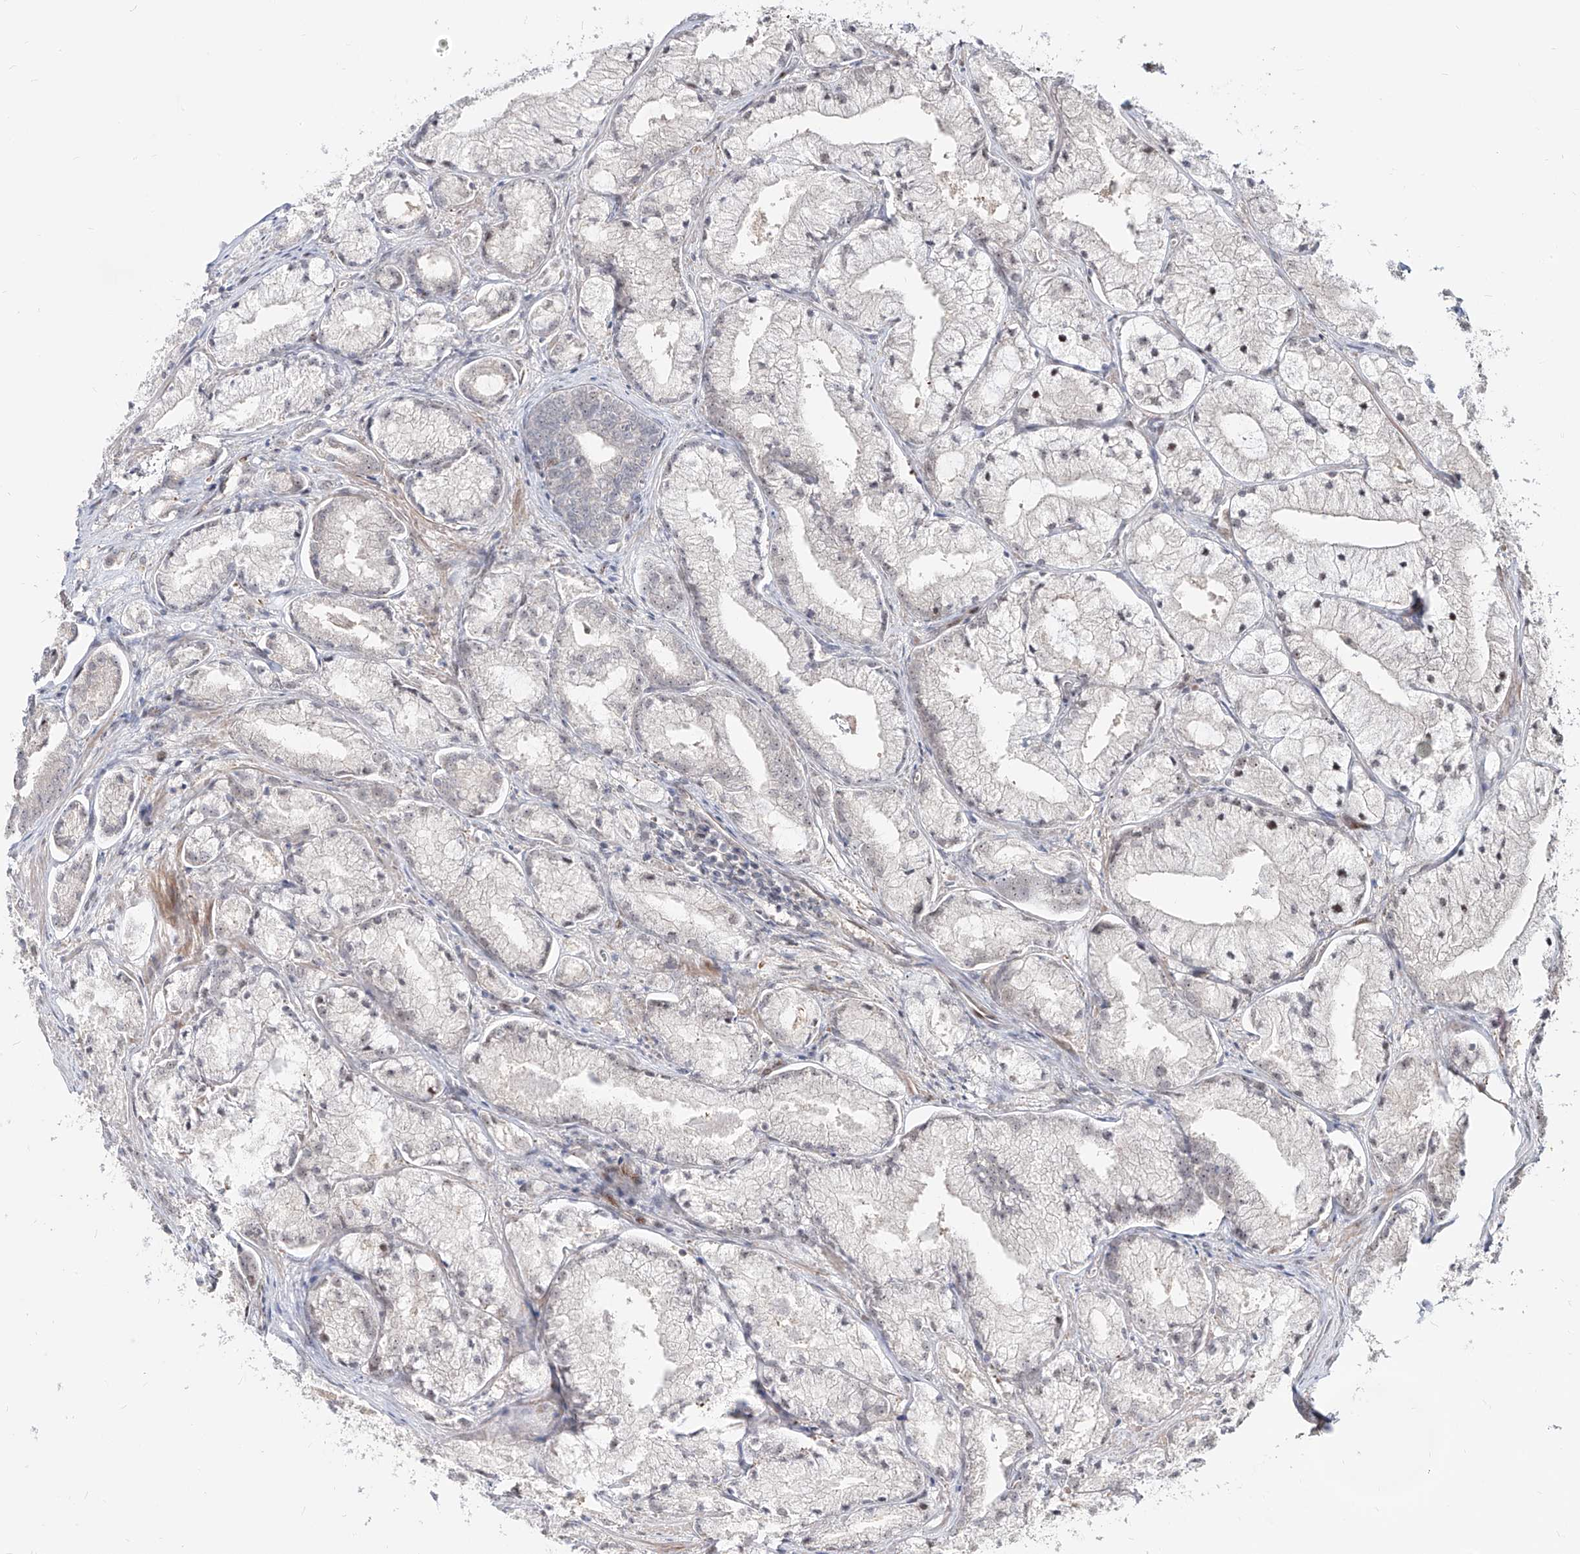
{"staining": {"intensity": "negative", "quantity": "none", "location": "none"}, "tissue": "prostate cancer", "cell_type": "Tumor cells", "image_type": "cancer", "snomed": [{"axis": "morphology", "description": "Adenocarcinoma, High grade"}, {"axis": "topography", "description": "Prostate"}], "caption": "This histopathology image is of prostate high-grade adenocarcinoma stained with immunohistochemistry (IHC) to label a protein in brown with the nuclei are counter-stained blue. There is no positivity in tumor cells.", "gene": "ZNF710", "patient": {"sex": "male", "age": 50}}